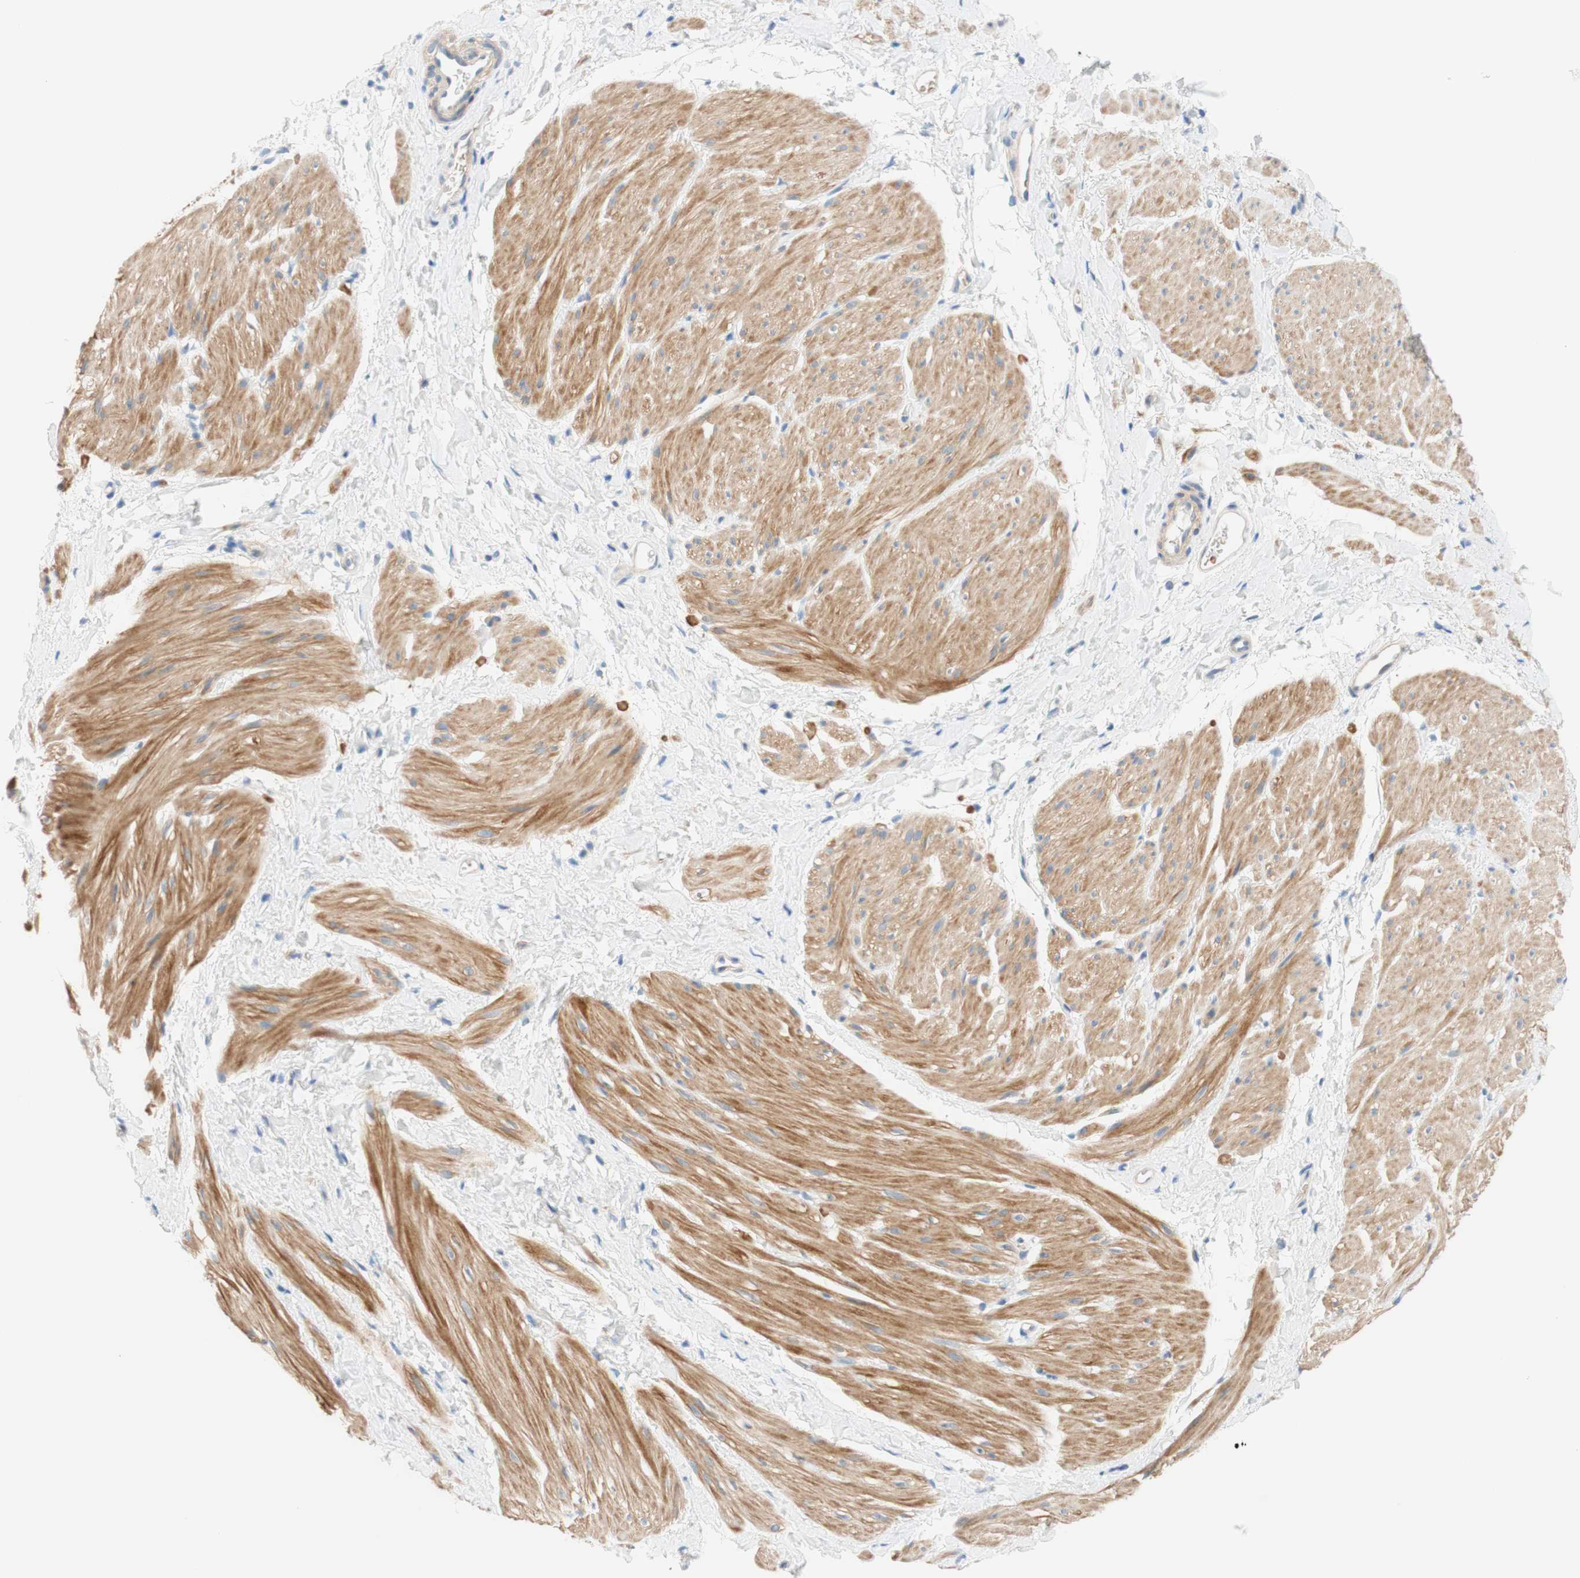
{"staining": {"intensity": "moderate", "quantity": ">75%", "location": "cytoplasmic/membranous"}, "tissue": "smooth muscle", "cell_type": "Smooth muscle cells", "image_type": "normal", "snomed": [{"axis": "morphology", "description": "Normal tissue, NOS"}, {"axis": "topography", "description": "Smooth muscle"}], "caption": "Immunohistochemical staining of unremarkable smooth muscle exhibits >75% levels of moderate cytoplasmic/membranous protein positivity in approximately >75% of smooth muscle cells. (DAB (3,3'-diaminobenzidine) IHC with brightfield microscopy, high magnification).", "gene": "ENTREP2", "patient": {"sex": "male", "age": 16}}